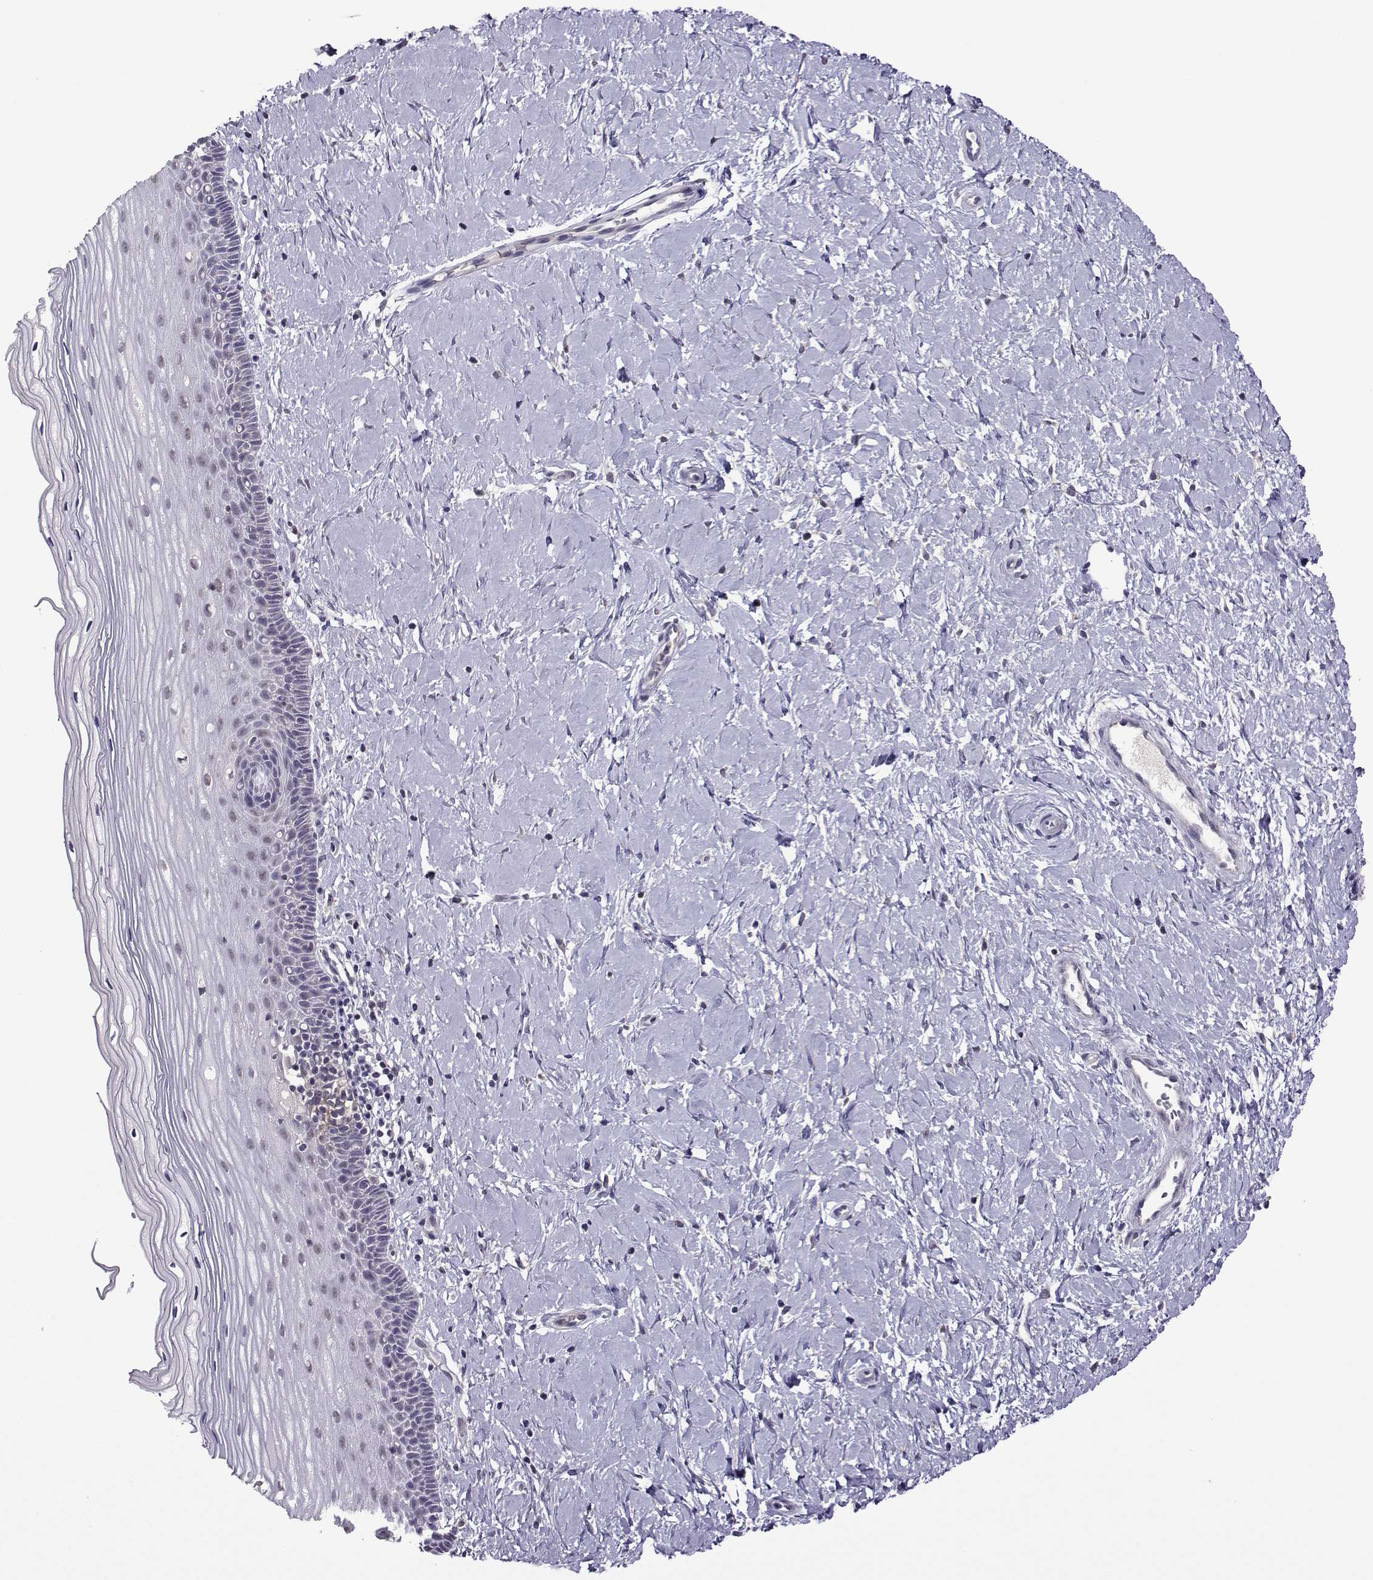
{"staining": {"intensity": "negative", "quantity": "none", "location": "none"}, "tissue": "cervix", "cell_type": "Glandular cells", "image_type": "normal", "snomed": [{"axis": "morphology", "description": "Normal tissue, NOS"}, {"axis": "topography", "description": "Cervix"}], "caption": "DAB immunohistochemical staining of normal cervix demonstrates no significant staining in glandular cells. (Brightfield microscopy of DAB (3,3'-diaminobenzidine) IHC at high magnification).", "gene": "DDX20", "patient": {"sex": "female", "age": 37}}